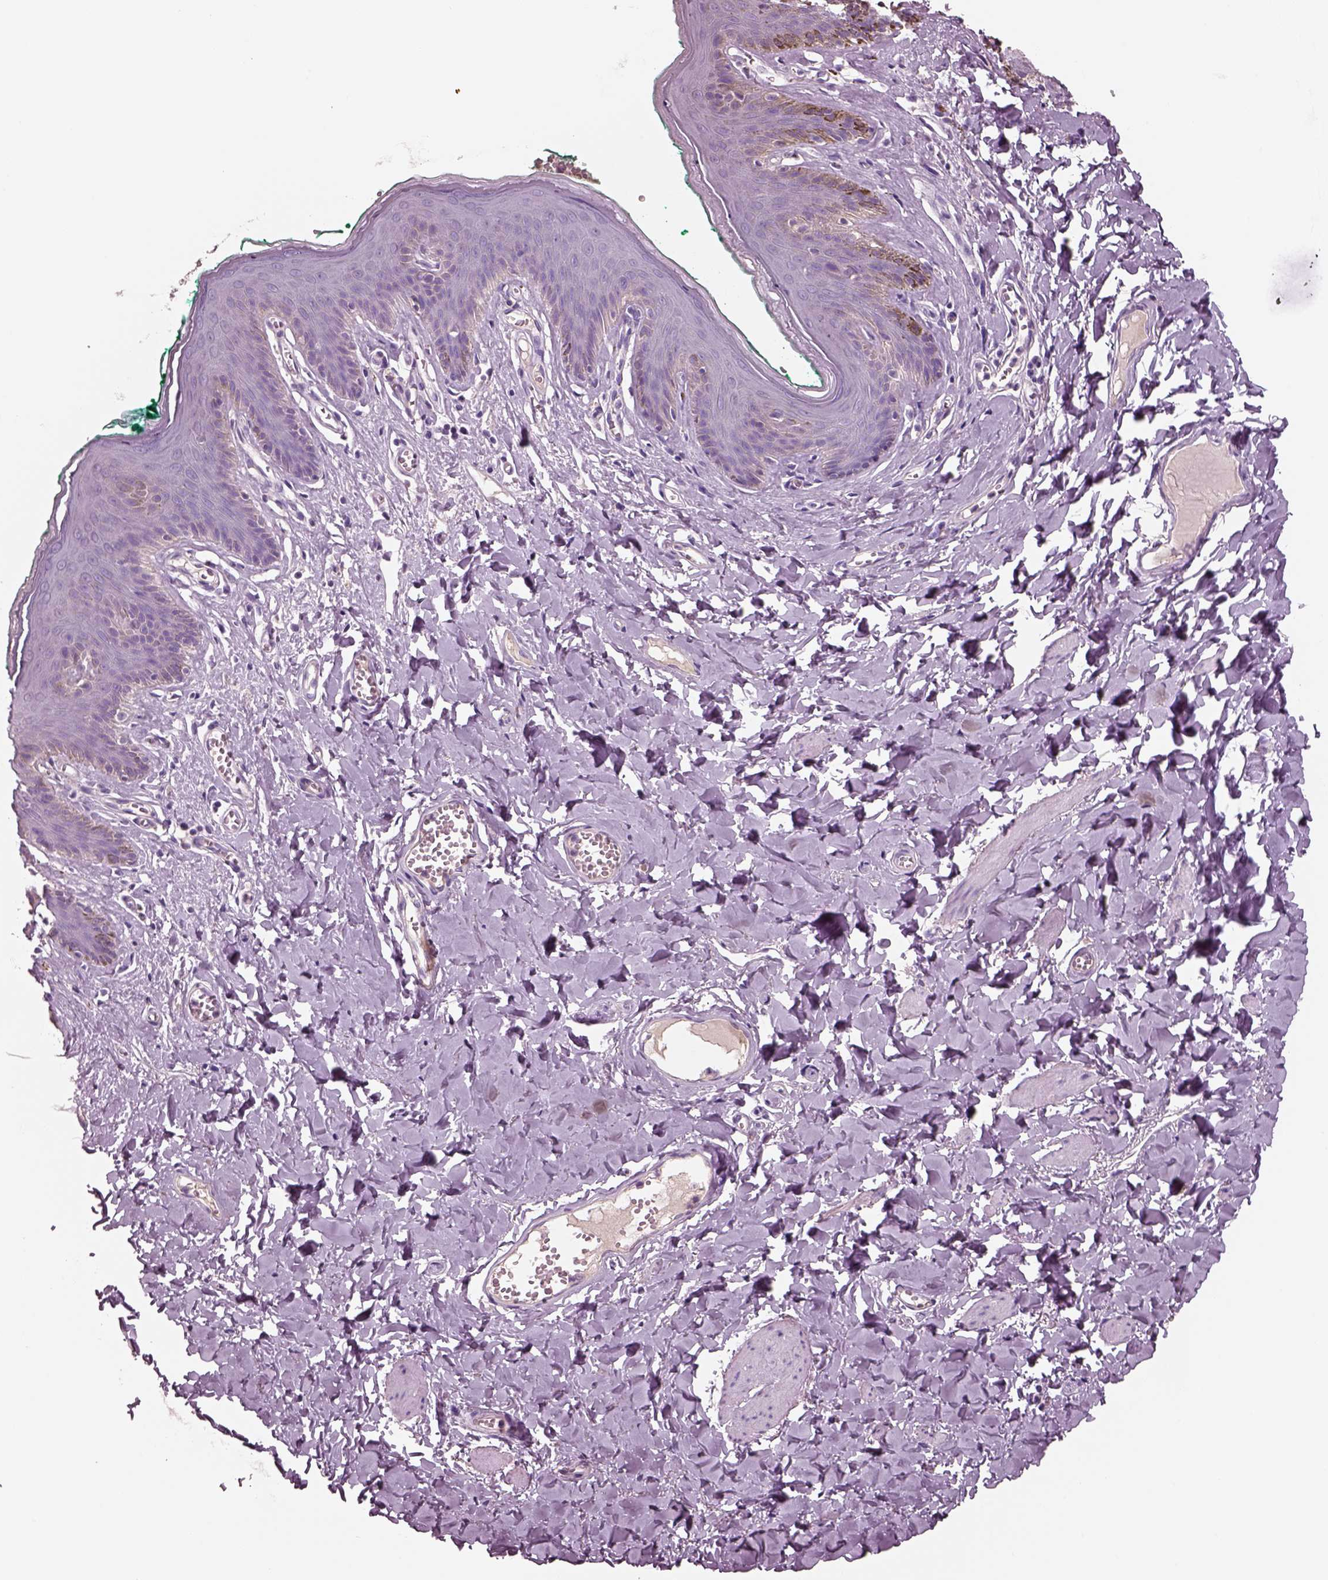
{"staining": {"intensity": "negative", "quantity": "none", "location": "none"}, "tissue": "skin", "cell_type": "Epidermal cells", "image_type": "normal", "snomed": [{"axis": "morphology", "description": "Normal tissue, NOS"}, {"axis": "topography", "description": "Vulva"}, {"axis": "topography", "description": "Peripheral nerve tissue"}], "caption": "Human skin stained for a protein using IHC shows no positivity in epidermal cells.", "gene": "IGLL1", "patient": {"sex": "female", "age": 66}}